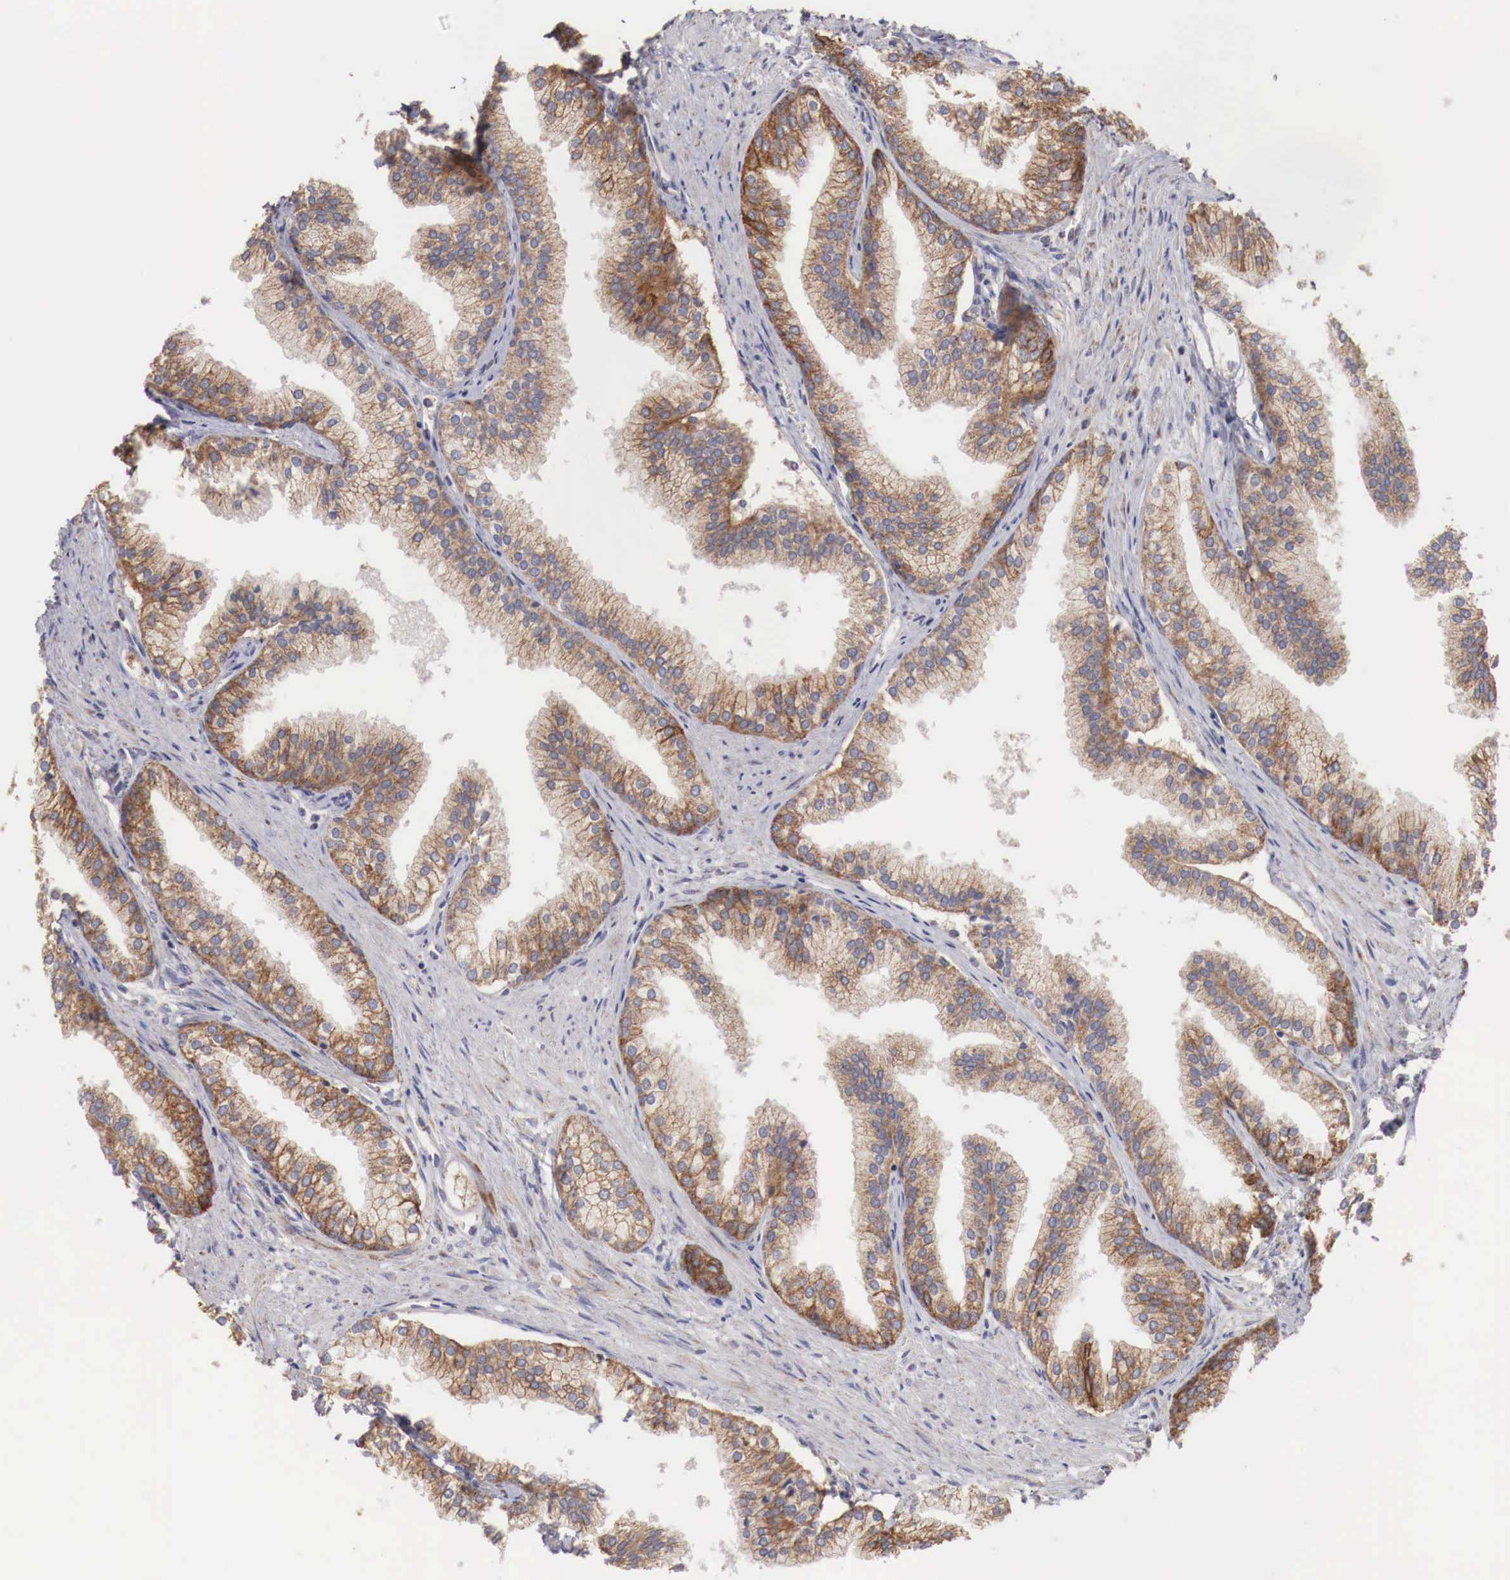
{"staining": {"intensity": "moderate", "quantity": ">75%", "location": "cytoplasmic/membranous"}, "tissue": "prostate", "cell_type": "Glandular cells", "image_type": "normal", "snomed": [{"axis": "morphology", "description": "Normal tissue, NOS"}, {"axis": "topography", "description": "Prostate"}], "caption": "Prostate stained with a brown dye shows moderate cytoplasmic/membranous positive staining in approximately >75% of glandular cells.", "gene": "XPNPEP3", "patient": {"sex": "male", "age": 68}}